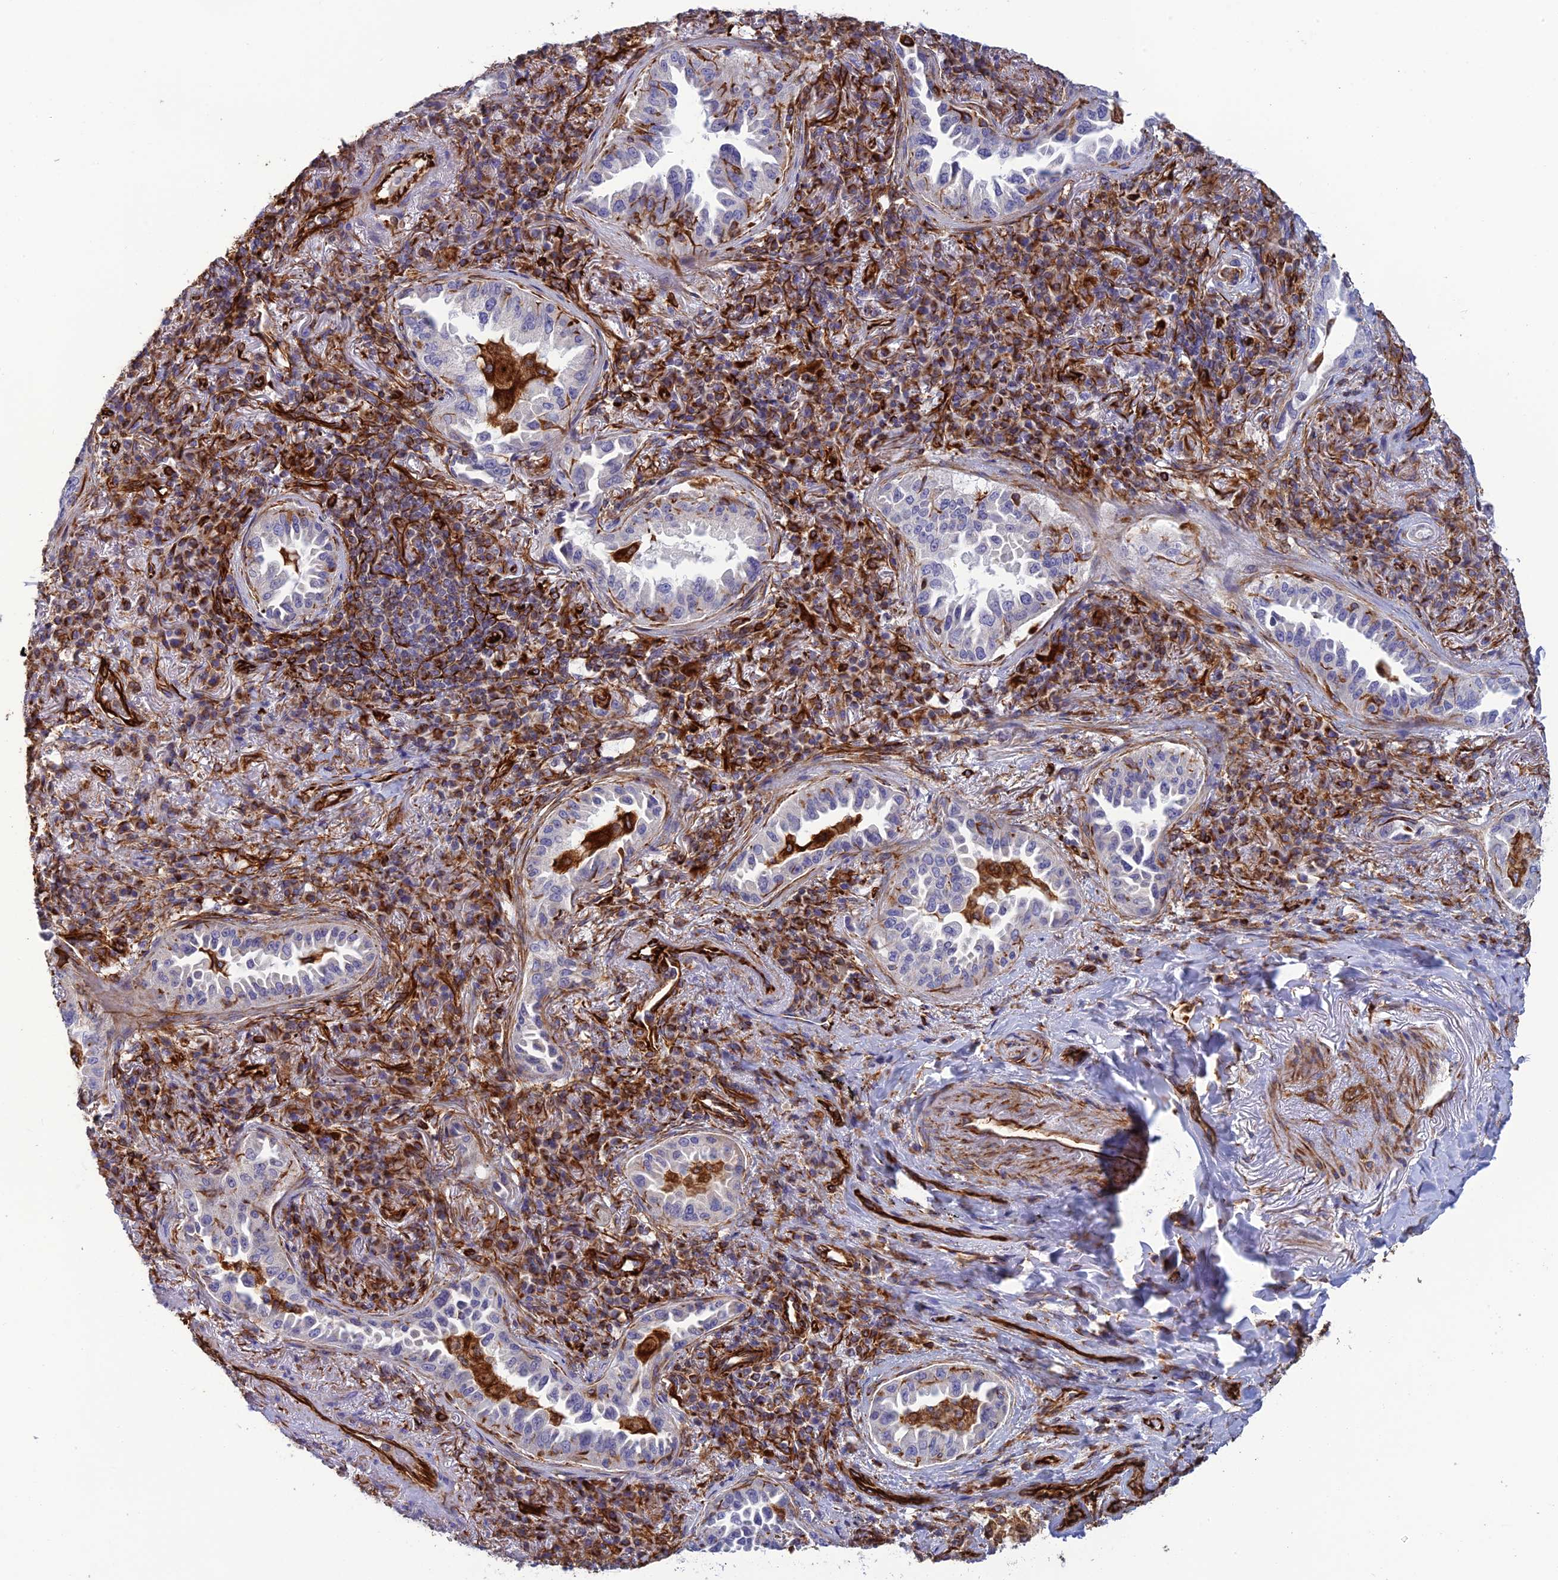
{"staining": {"intensity": "negative", "quantity": "none", "location": "none"}, "tissue": "lung cancer", "cell_type": "Tumor cells", "image_type": "cancer", "snomed": [{"axis": "morphology", "description": "Adenocarcinoma, NOS"}, {"axis": "topography", "description": "Lung"}], "caption": "Immunohistochemical staining of human lung cancer reveals no significant positivity in tumor cells. (DAB IHC, high magnification).", "gene": "FBXL20", "patient": {"sex": "female", "age": 69}}